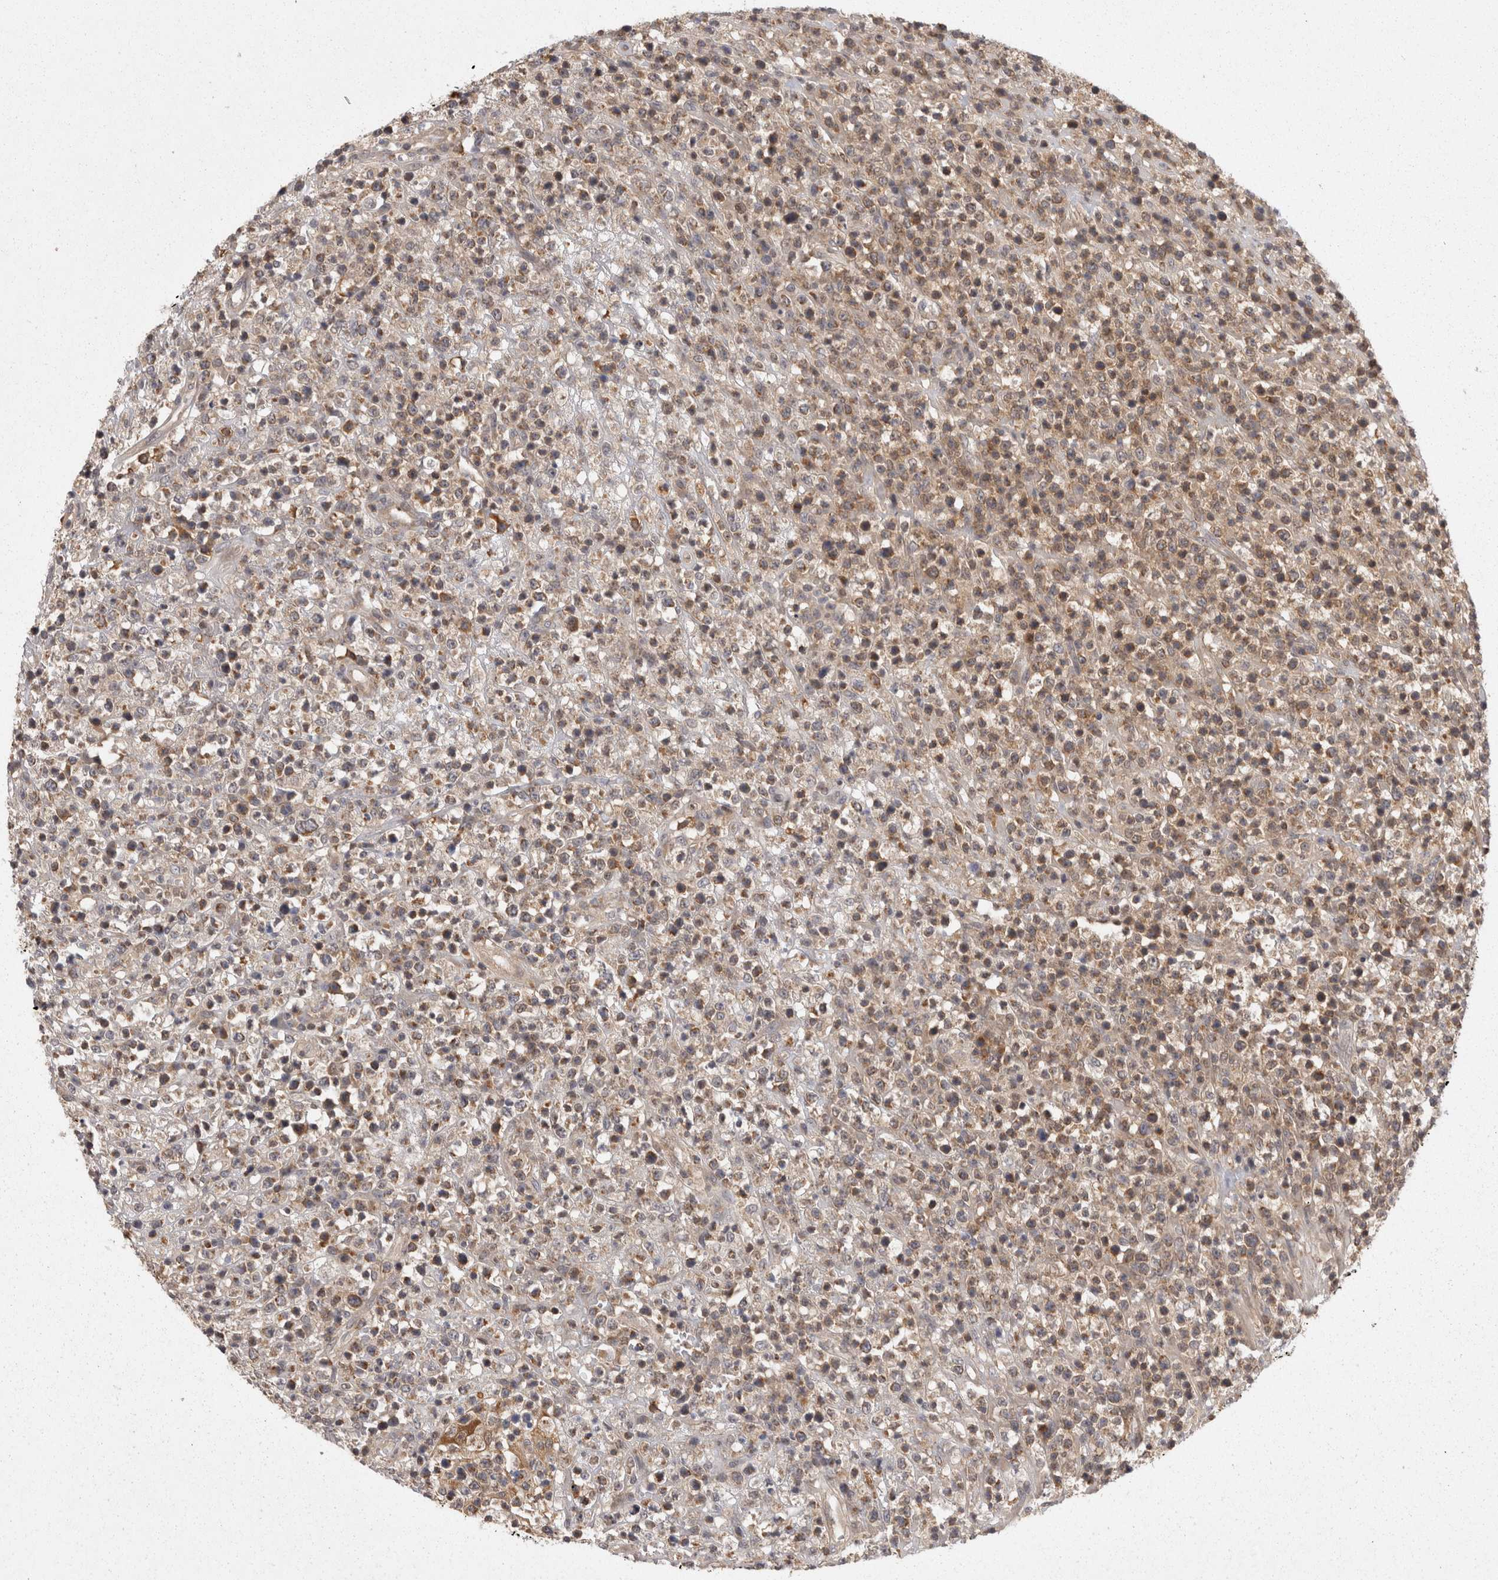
{"staining": {"intensity": "moderate", "quantity": ">75%", "location": "cytoplasmic/membranous"}, "tissue": "lymphoma", "cell_type": "Tumor cells", "image_type": "cancer", "snomed": [{"axis": "morphology", "description": "Malignant lymphoma, non-Hodgkin's type, High grade"}, {"axis": "topography", "description": "Colon"}], "caption": "Moderate cytoplasmic/membranous staining for a protein is present in approximately >75% of tumor cells of malignant lymphoma, non-Hodgkin's type (high-grade) using IHC.", "gene": "ACAT2", "patient": {"sex": "female", "age": 53}}